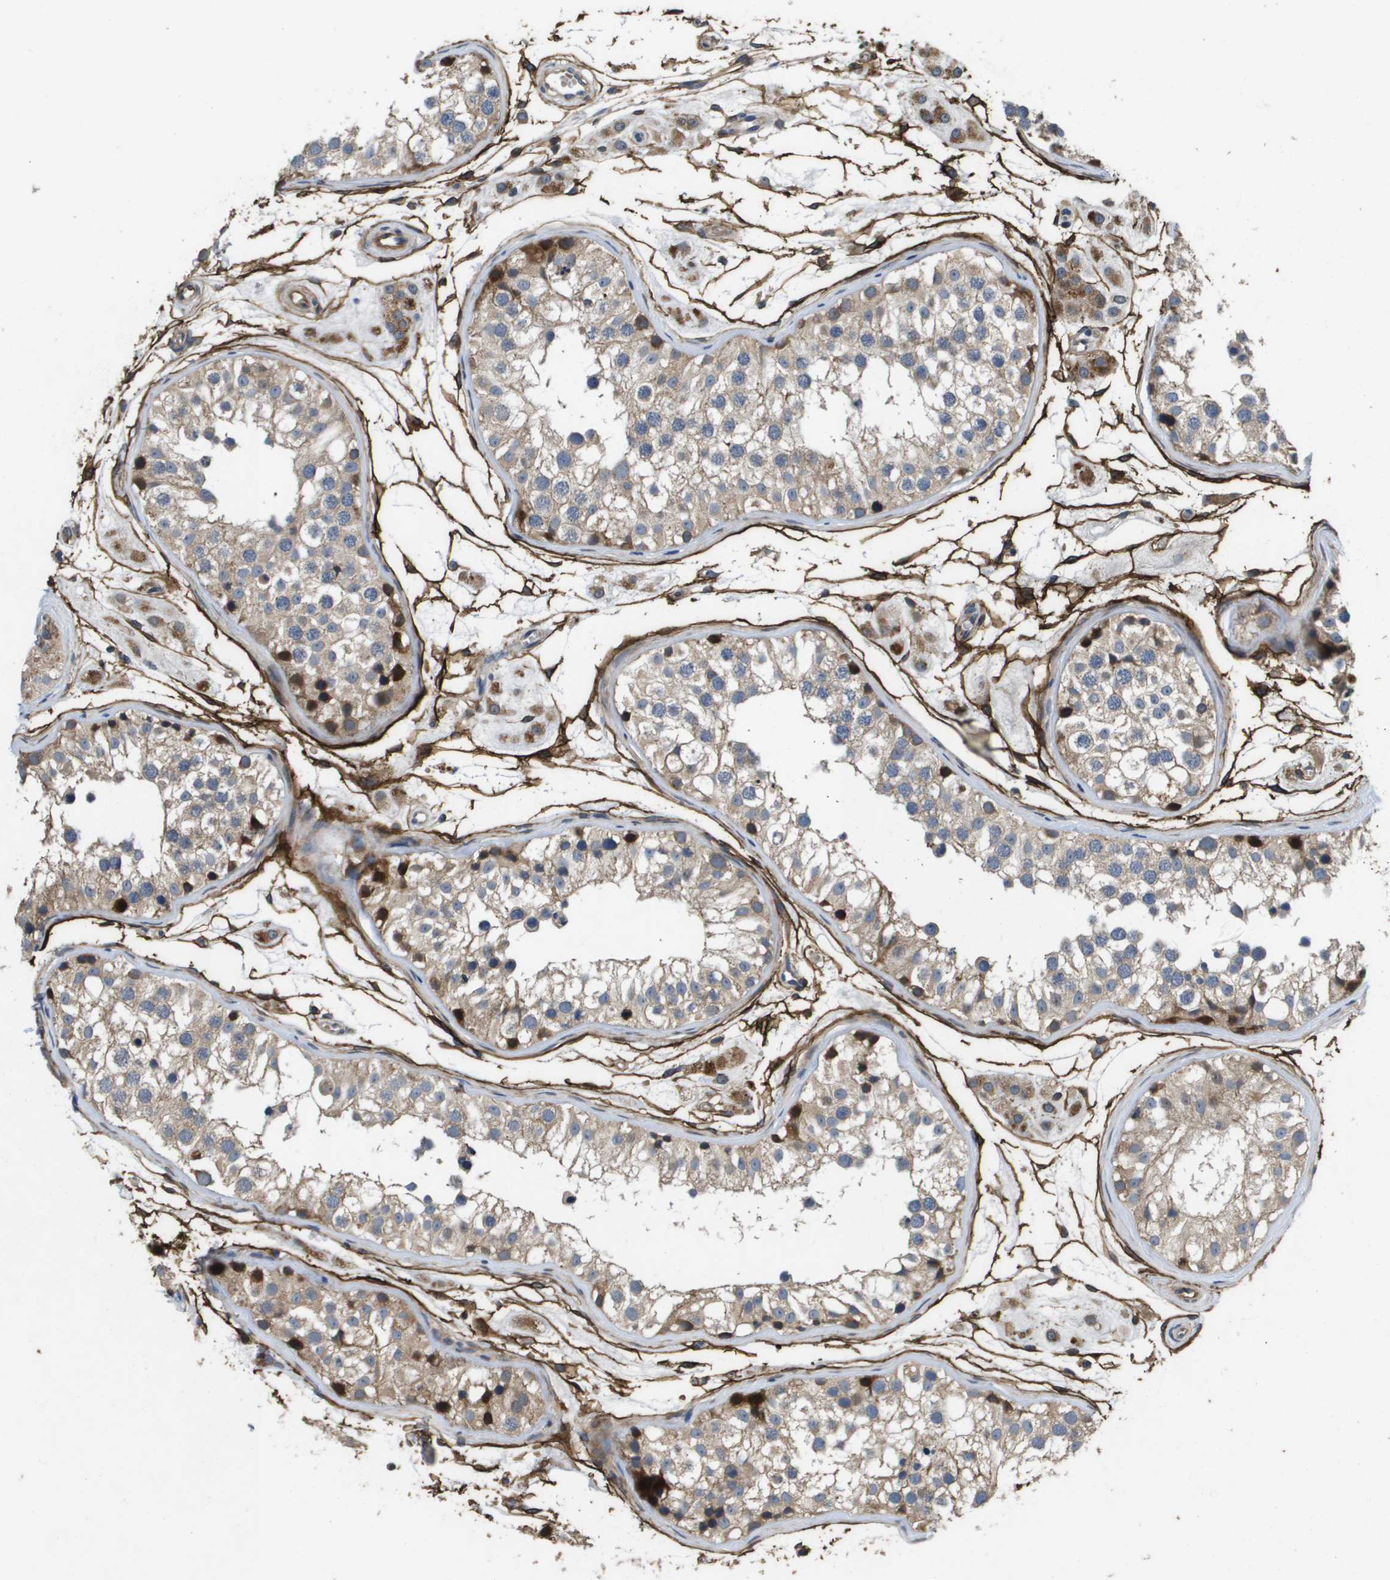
{"staining": {"intensity": "weak", "quantity": "25%-75%", "location": "cytoplasmic/membranous"}, "tissue": "testis", "cell_type": "Cells in seminiferous ducts", "image_type": "normal", "snomed": [{"axis": "morphology", "description": "Normal tissue, NOS"}, {"axis": "morphology", "description": "Adenocarcinoma, metastatic, NOS"}, {"axis": "topography", "description": "Testis"}], "caption": "Immunohistochemistry (IHC) histopathology image of normal testis: testis stained using immunohistochemistry (IHC) reveals low levels of weak protein expression localized specifically in the cytoplasmic/membranous of cells in seminiferous ducts, appearing as a cytoplasmic/membranous brown color.", "gene": "ENTPD2", "patient": {"sex": "male", "age": 26}}